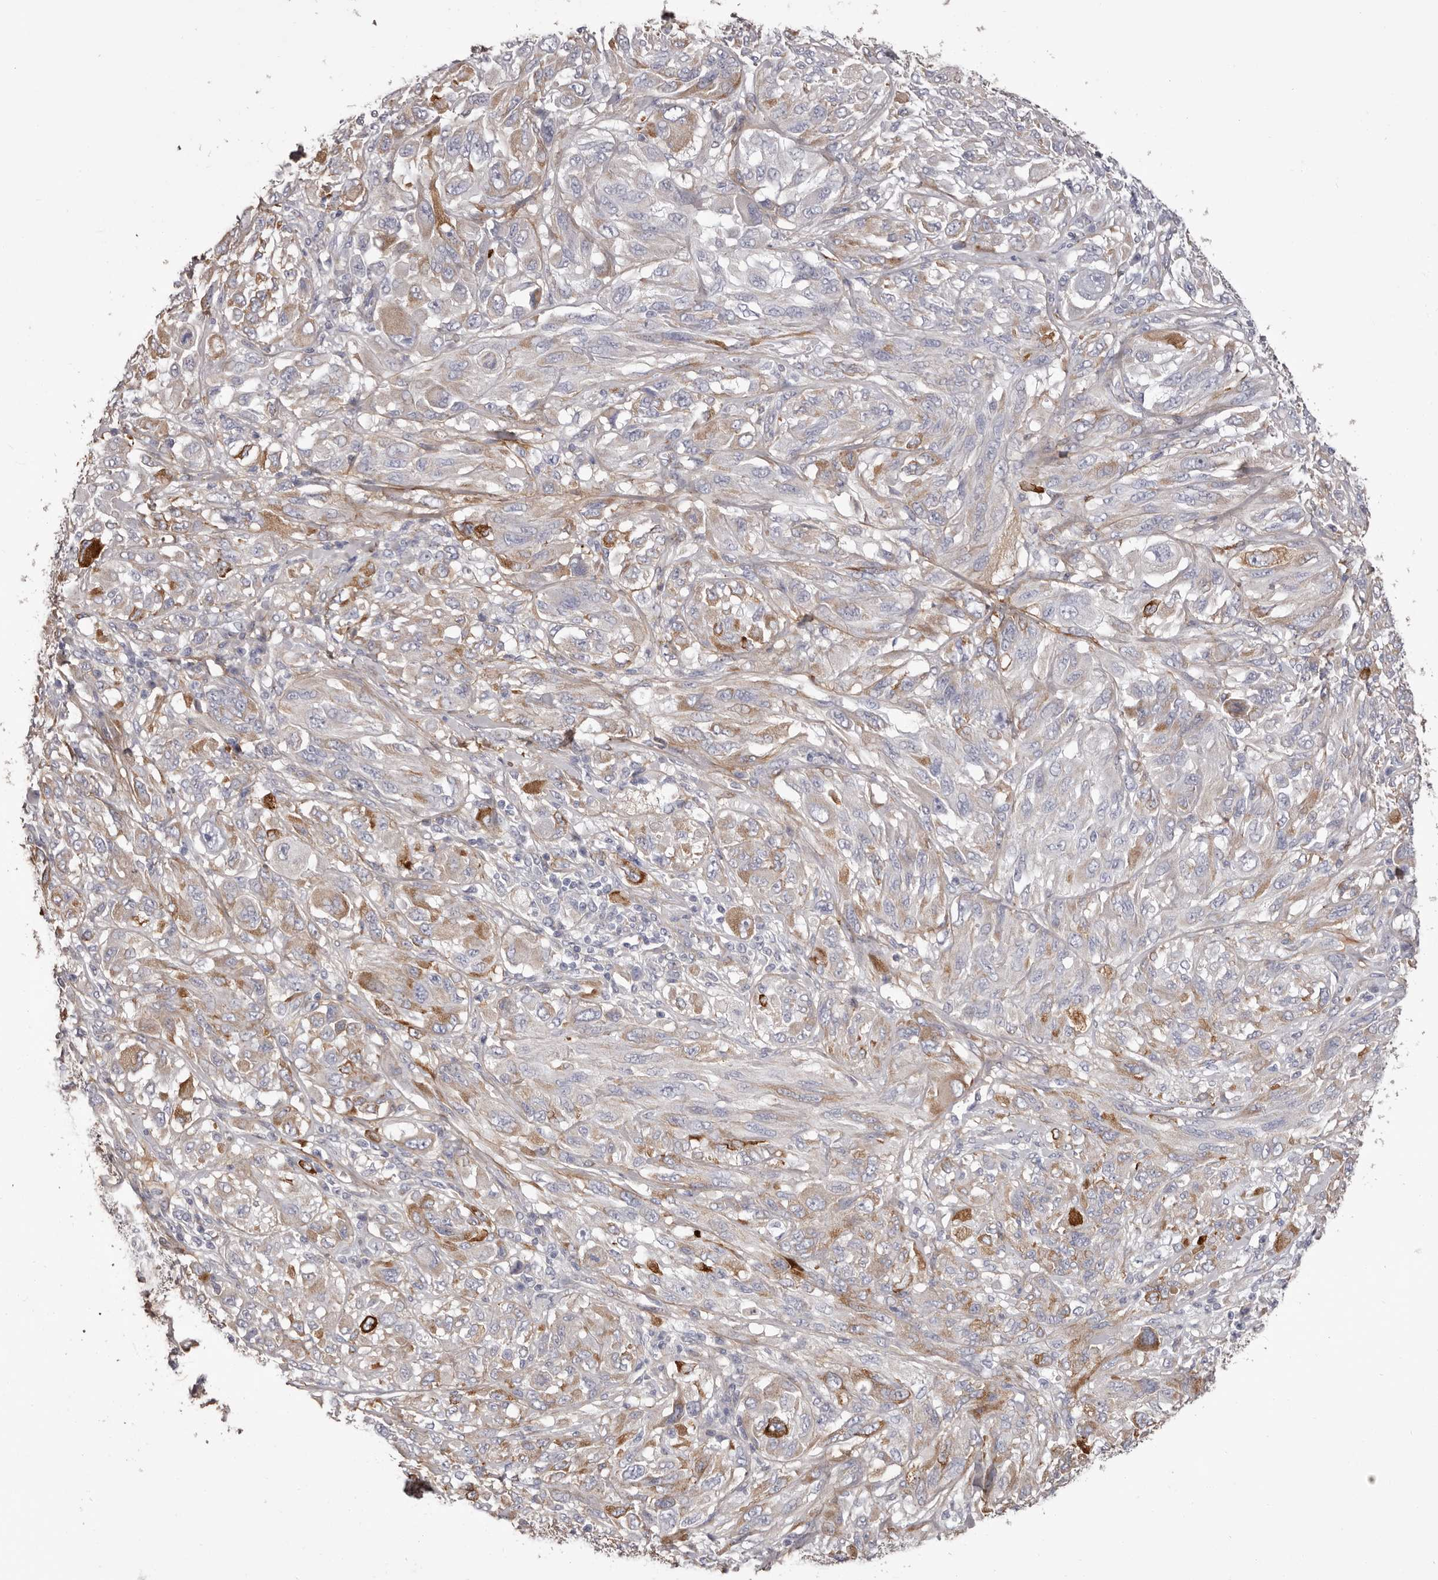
{"staining": {"intensity": "negative", "quantity": "none", "location": "none"}, "tissue": "melanoma", "cell_type": "Tumor cells", "image_type": "cancer", "snomed": [{"axis": "morphology", "description": "Malignant melanoma, NOS"}, {"axis": "topography", "description": "Skin"}], "caption": "Immunohistochemistry image of human malignant melanoma stained for a protein (brown), which reveals no positivity in tumor cells. Brightfield microscopy of immunohistochemistry stained with DAB (brown) and hematoxylin (blue), captured at high magnification.", "gene": "COL6A1", "patient": {"sex": "female", "age": 91}}